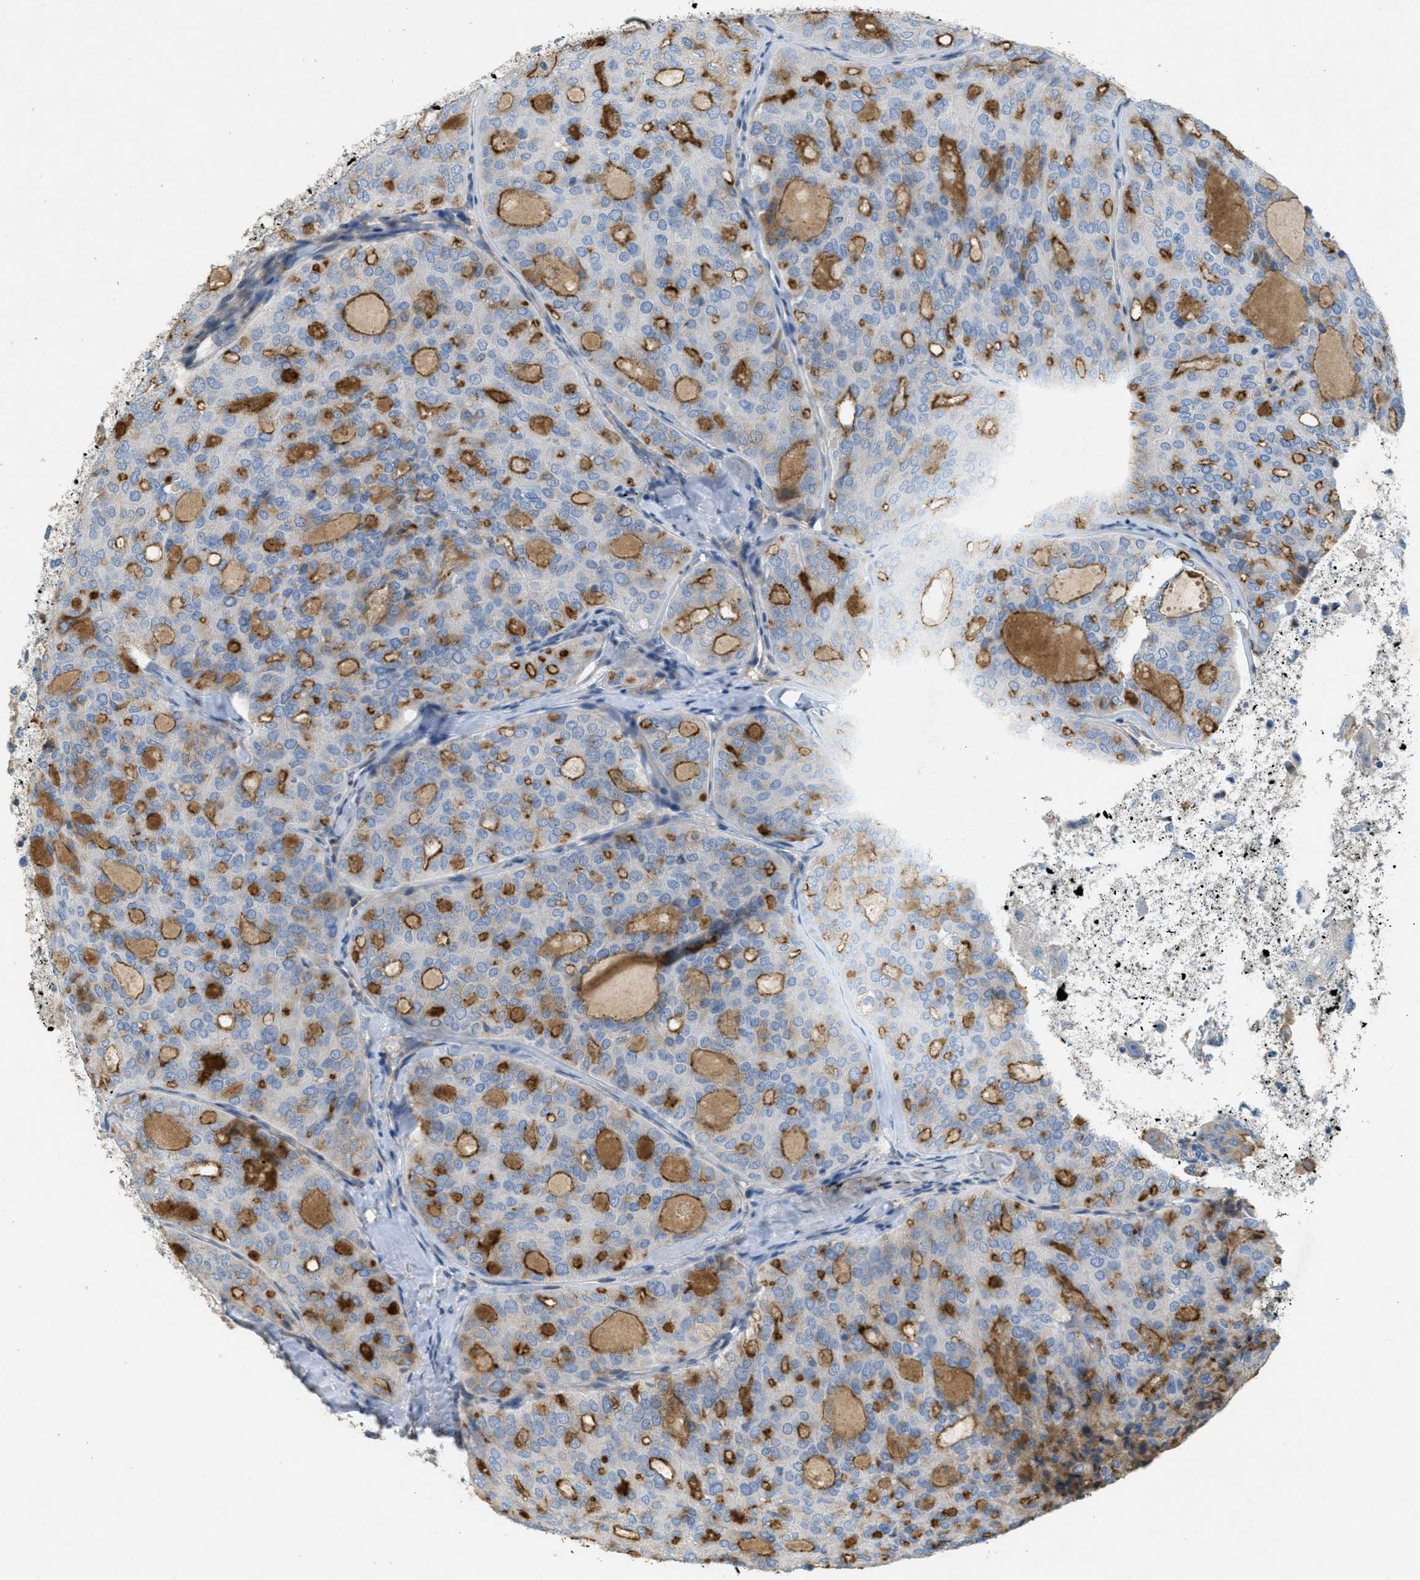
{"staining": {"intensity": "moderate", "quantity": "25%-75%", "location": "cytoplasmic/membranous"}, "tissue": "thyroid cancer", "cell_type": "Tumor cells", "image_type": "cancer", "snomed": [{"axis": "morphology", "description": "Follicular adenoma carcinoma, NOS"}, {"axis": "topography", "description": "Thyroid gland"}], "caption": "Moderate cytoplasmic/membranous staining is identified in approximately 25%-75% of tumor cells in thyroid cancer.", "gene": "ADCY5", "patient": {"sex": "male", "age": 75}}